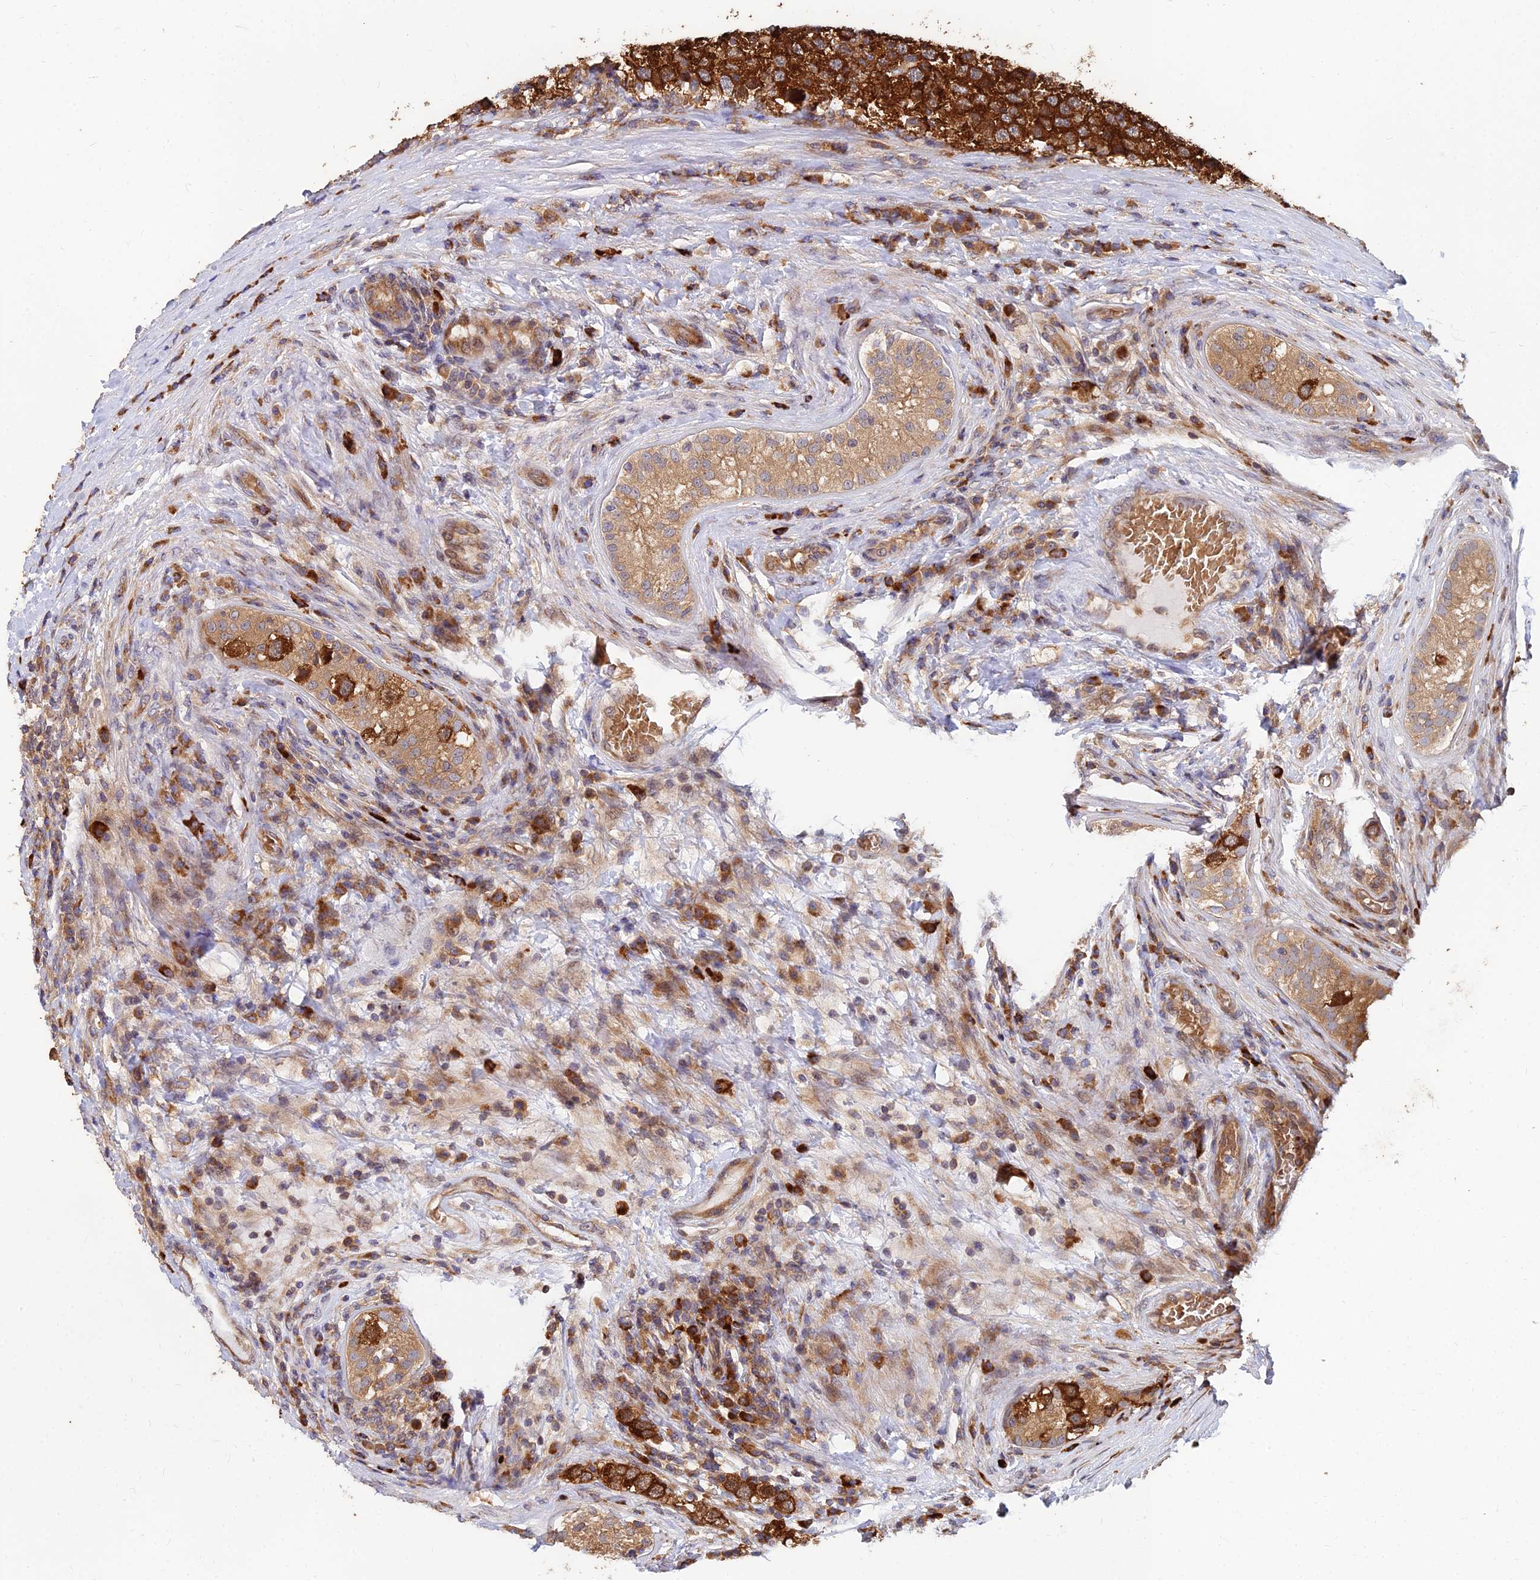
{"staining": {"intensity": "strong", "quantity": ">75%", "location": "cytoplasmic/membranous"}, "tissue": "testis cancer", "cell_type": "Tumor cells", "image_type": "cancer", "snomed": [{"axis": "morphology", "description": "Seminoma, NOS"}, {"axis": "topography", "description": "Testis"}], "caption": "Tumor cells show high levels of strong cytoplasmic/membranous positivity in about >75% of cells in seminoma (testis). (IHC, brightfield microscopy, high magnification).", "gene": "CCT6B", "patient": {"sex": "male", "age": 34}}